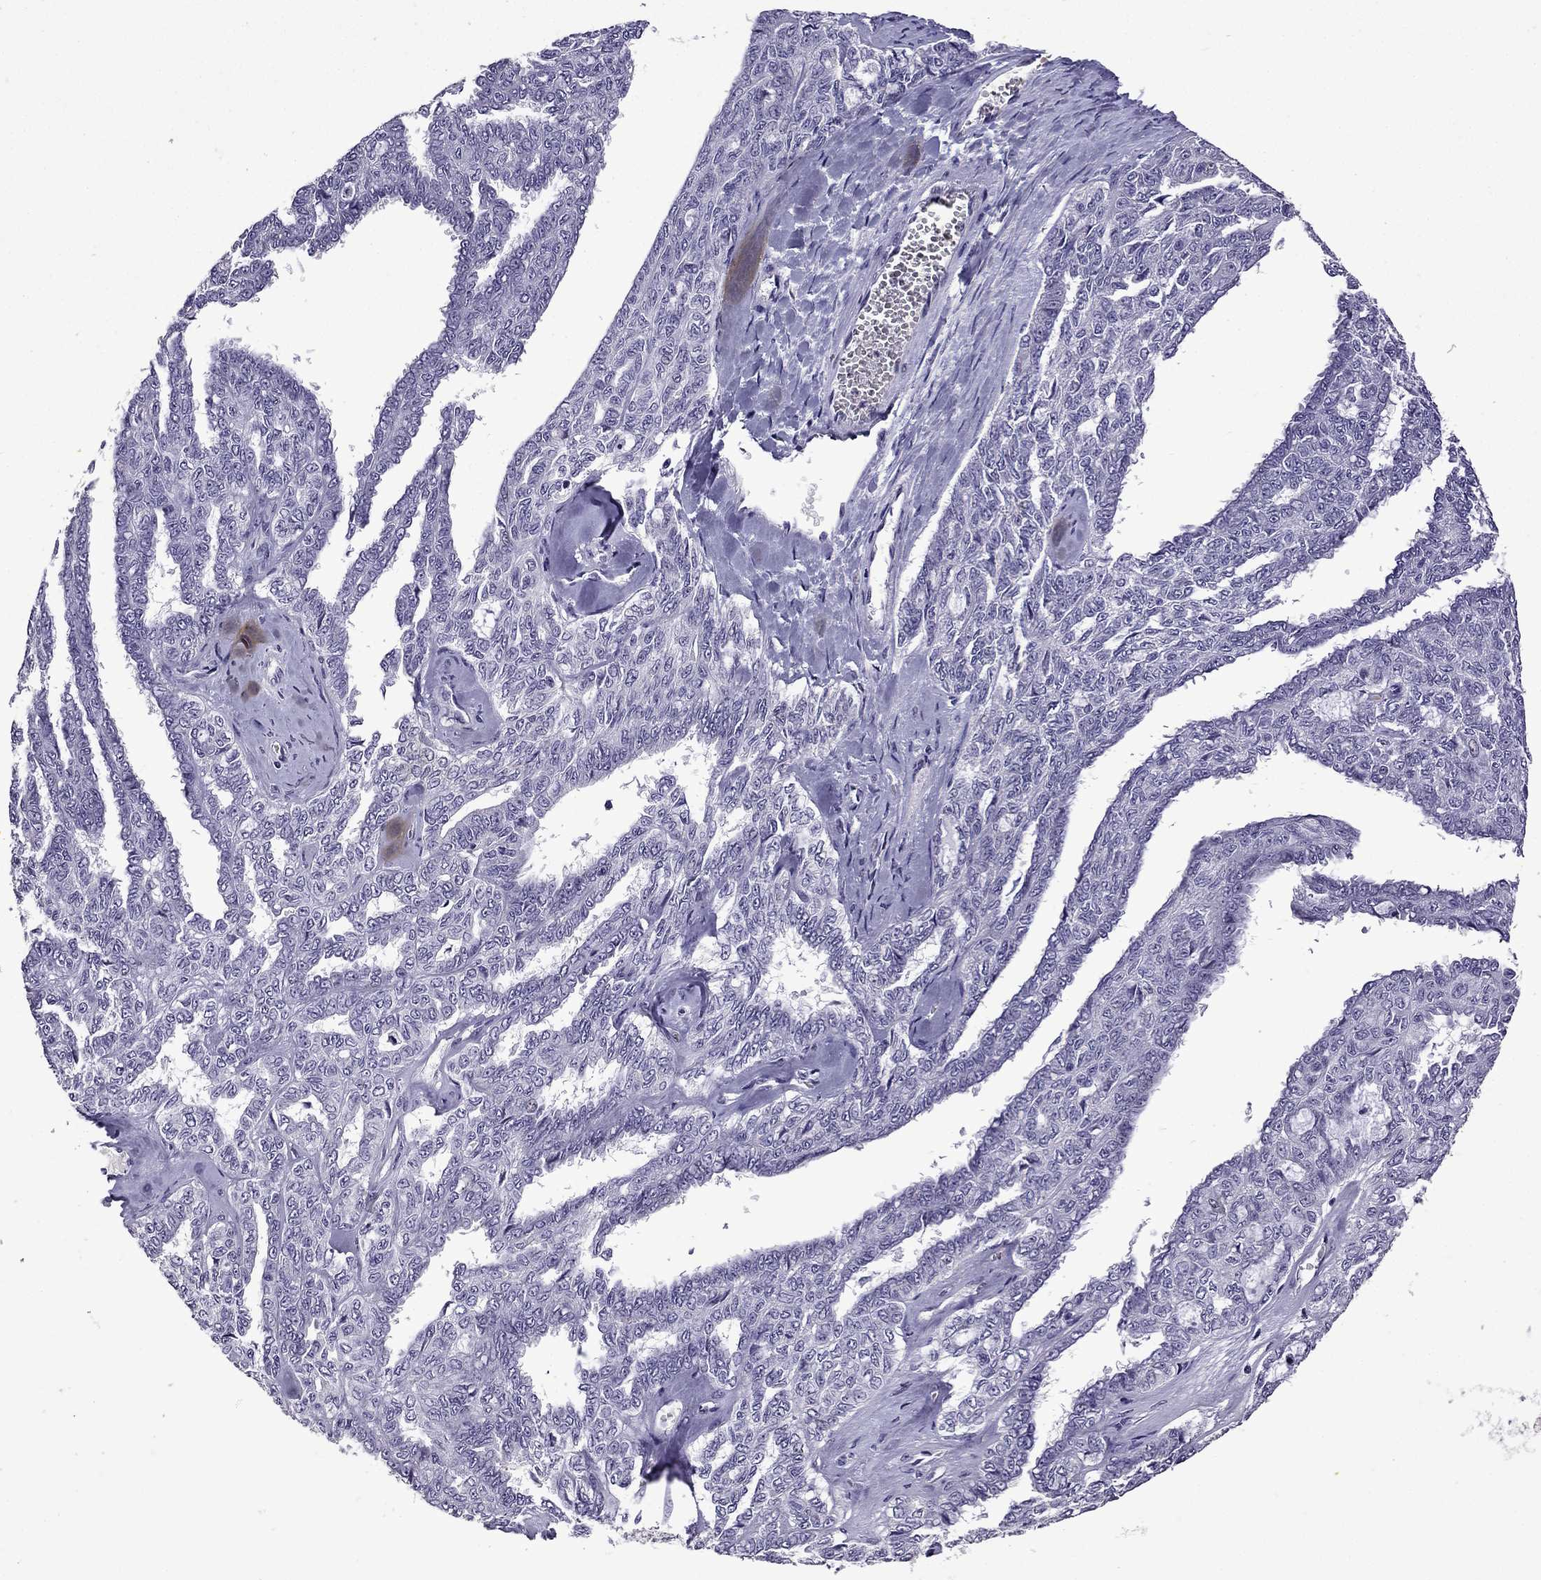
{"staining": {"intensity": "negative", "quantity": "none", "location": "none"}, "tissue": "ovarian cancer", "cell_type": "Tumor cells", "image_type": "cancer", "snomed": [{"axis": "morphology", "description": "Cystadenocarcinoma, serous, NOS"}, {"axis": "topography", "description": "Ovary"}], "caption": "DAB immunohistochemical staining of human ovarian serous cystadenocarcinoma exhibits no significant positivity in tumor cells.", "gene": "TTN", "patient": {"sex": "female", "age": 71}}